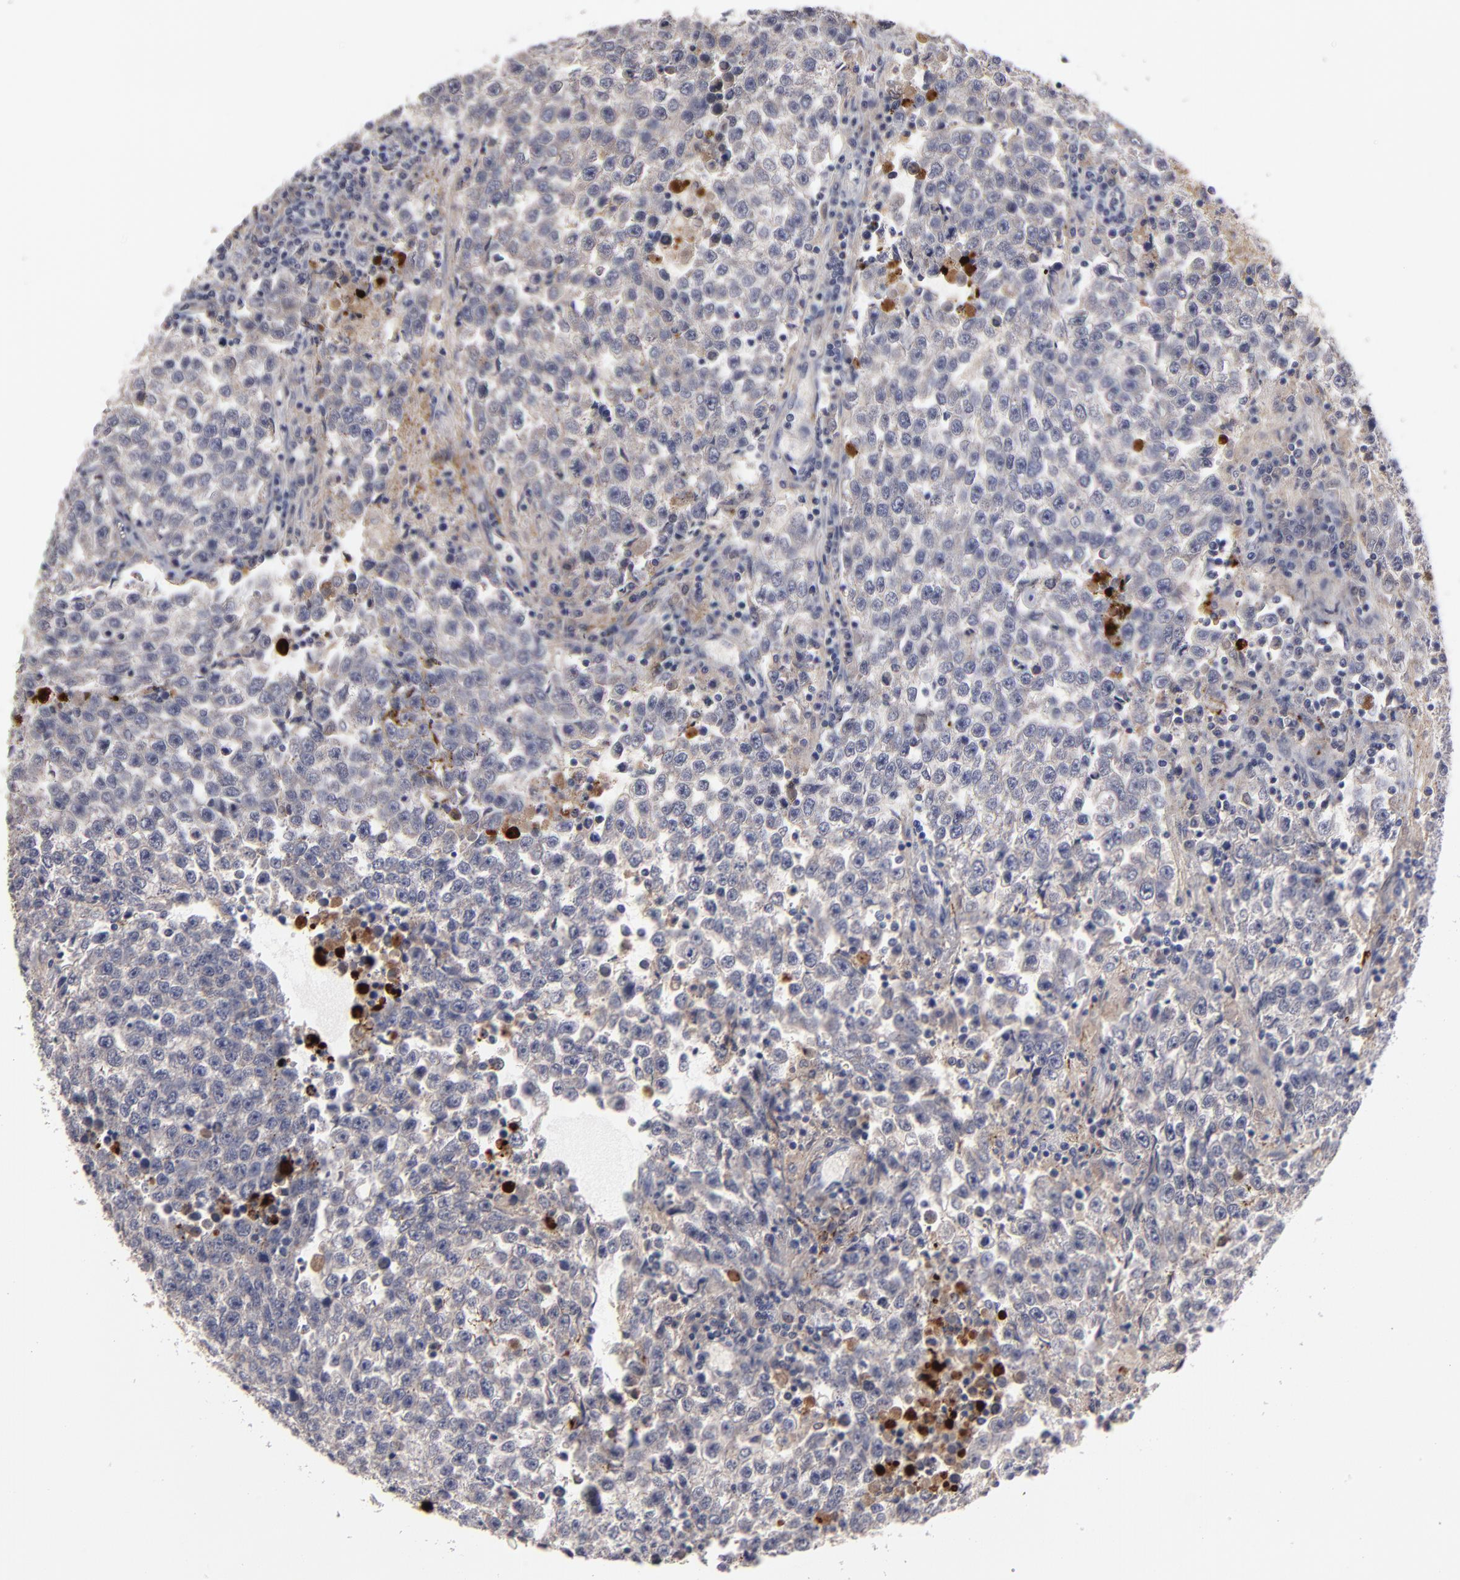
{"staining": {"intensity": "weak", "quantity": "<25%", "location": "cytoplasmic/membranous"}, "tissue": "testis cancer", "cell_type": "Tumor cells", "image_type": "cancer", "snomed": [{"axis": "morphology", "description": "Seminoma, NOS"}, {"axis": "topography", "description": "Testis"}], "caption": "The histopathology image demonstrates no staining of tumor cells in testis seminoma.", "gene": "GPM6B", "patient": {"sex": "male", "age": 36}}